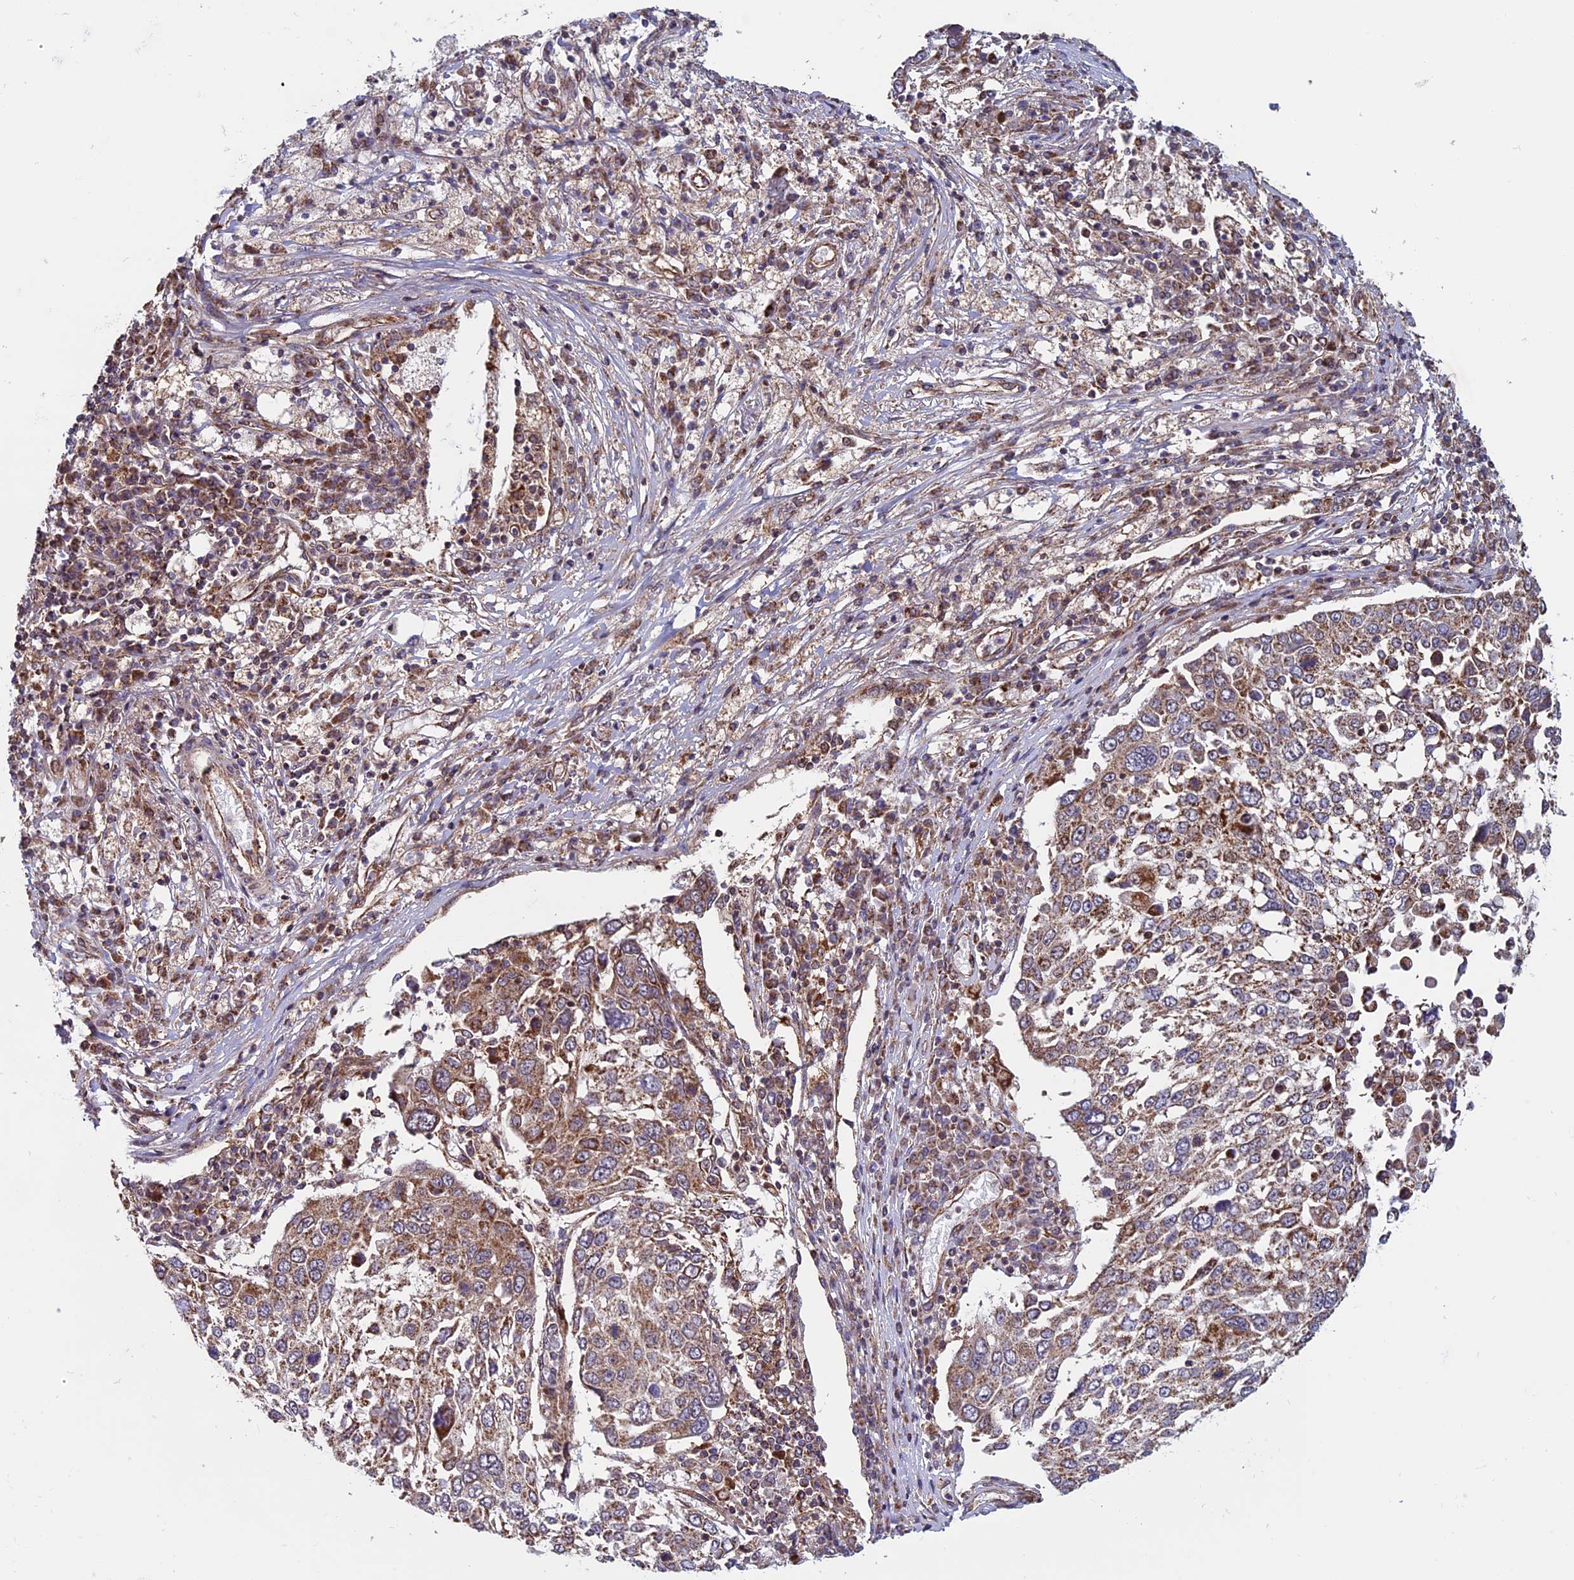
{"staining": {"intensity": "moderate", "quantity": ">75%", "location": "cytoplasmic/membranous"}, "tissue": "lung cancer", "cell_type": "Tumor cells", "image_type": "cancer", "snomed": [{"axis": "morphology", "description": "Squamous cell carcinoma, NOS"}, {"axis": "topography", "description": "Lung"}], "caption": "Tumor cells exhibit medium levels of moderate cytoplasmic/membranous positivity in approximately >75% of cells in human lung cancer. (IHC, brightfield microscopy, high magnification).", "gene": "CCDC8", "patient": {"sex": "male", "age": 65}}